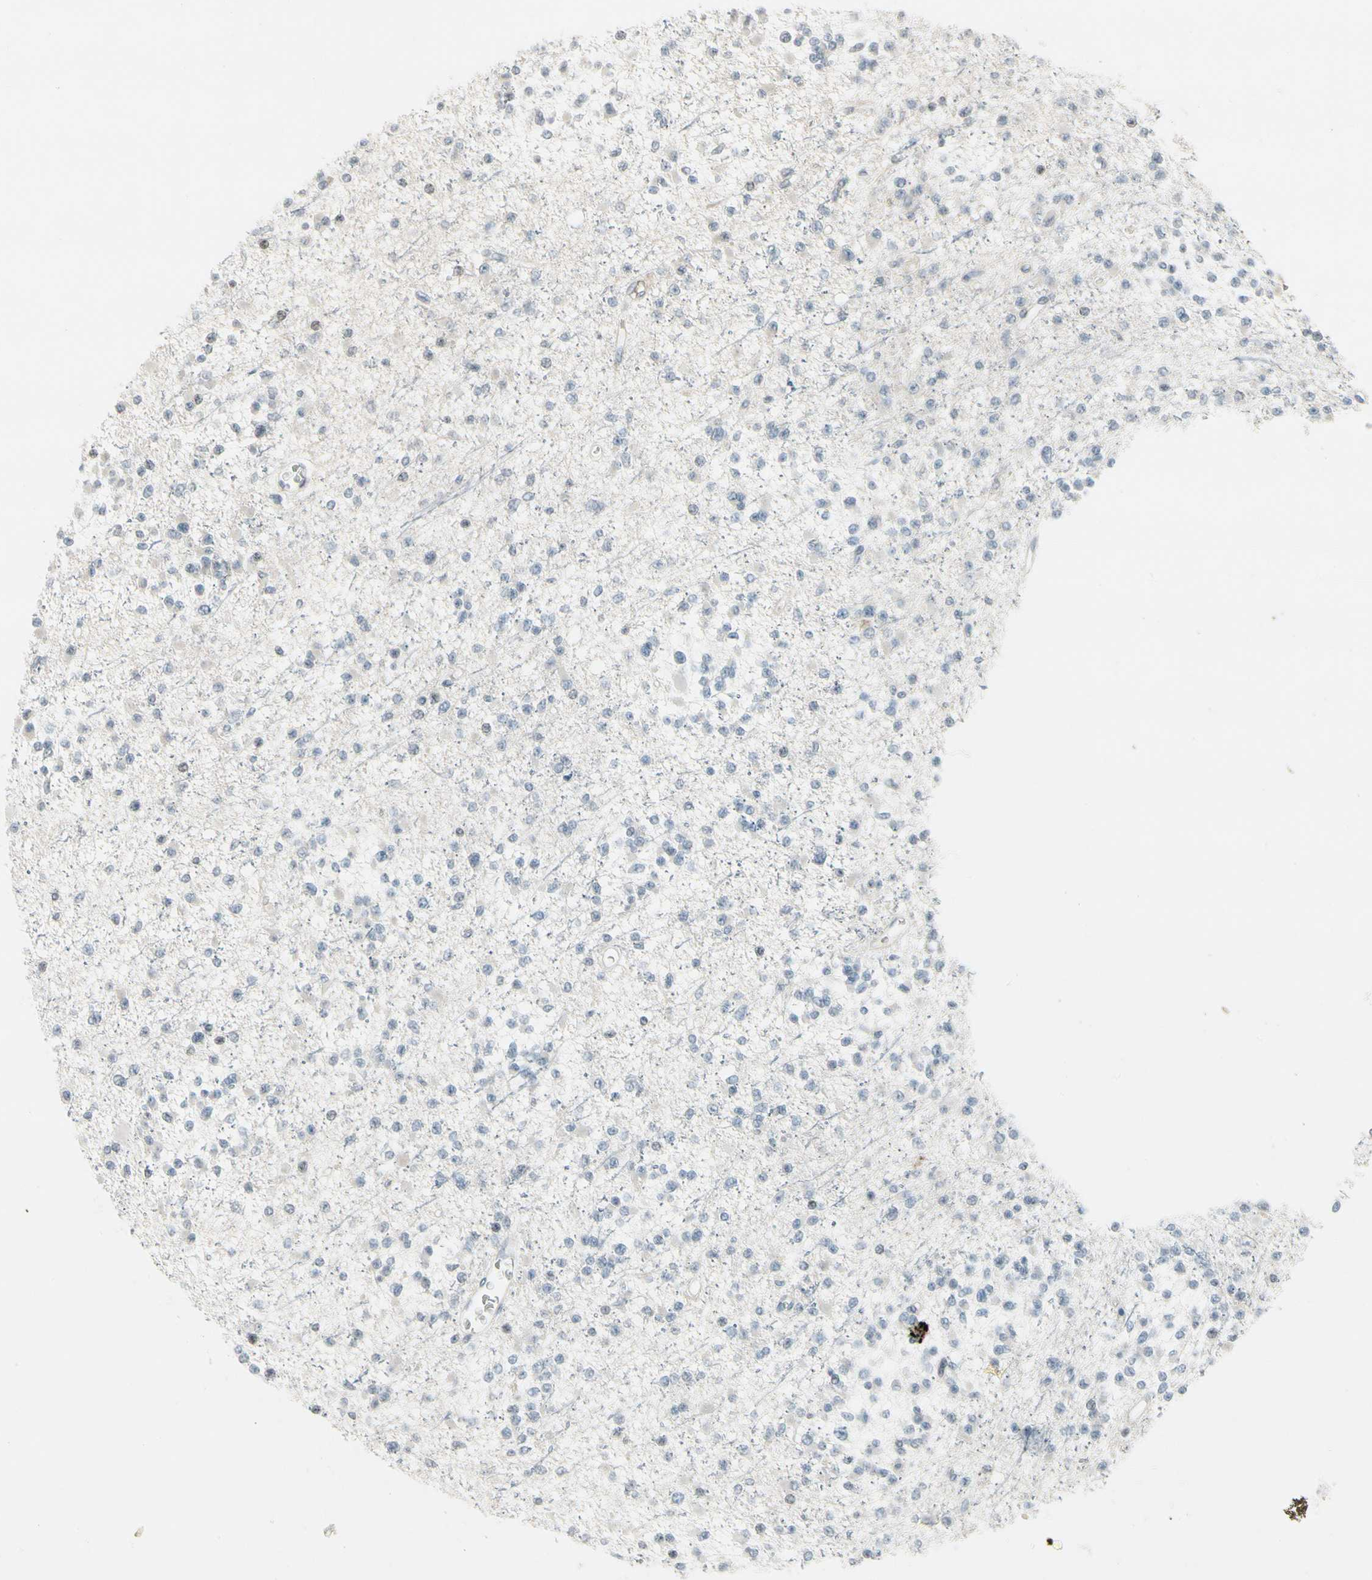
{"staining": {"intensity": "negative", "quantity": "none", "location": "none"}, "tissue": "glioma", "cell_type": "Tumor cells", "image_type": "cancer", "snomed": [{"axis": "morphology", "description": "Glioma, malignant, Low grade"}, {"axis": "topography", "description": "Brain"}], "caption": "A high-resolution micrograph shows immunohistochemistry staining of malignant glioma (low-grade), which shows no significant staining in tumor cells.", "gene": "ARG2", "patient": {"sex": "female", "age": 22}}